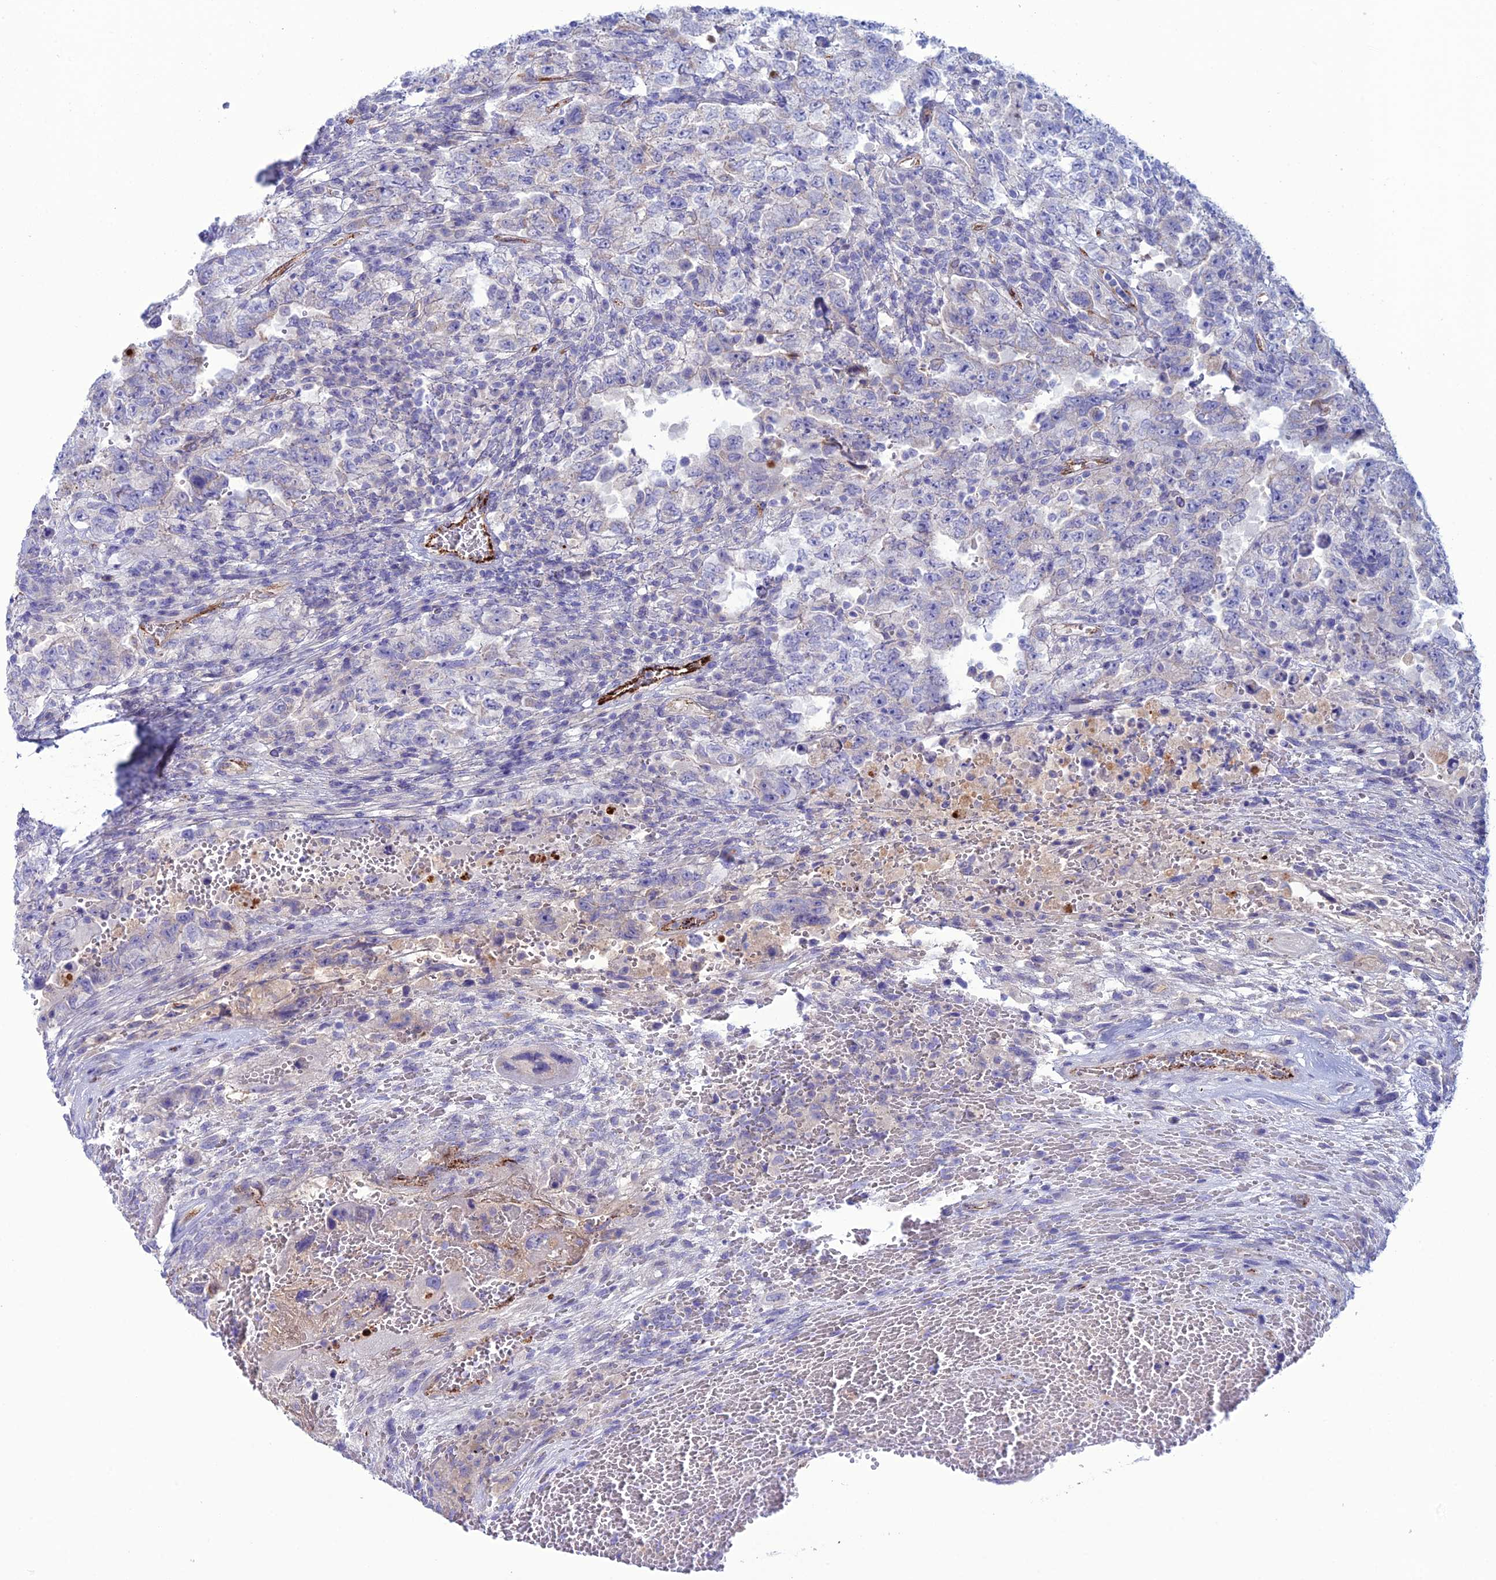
{"staining": {"intensity": "negative", "quantity": "none", "location": "none"}, "tissue": "testis cancer", "cell_type": "Tumor cells", "image_type": "cancer", "snomed": [{"axis": "morphology", "description": "Carcinoma, Embryonal, NOS"}, {"axis": "topography", "description": "Testis"}], "caption": "The photomicrograph exhibits no staining of tumor cells in testis cancer. (DAB (3,3'-diaminobenzidine) IHC, high magnification).", "gene": "CDC42EP5", "patient": {"sex": "male", "age": 26}}